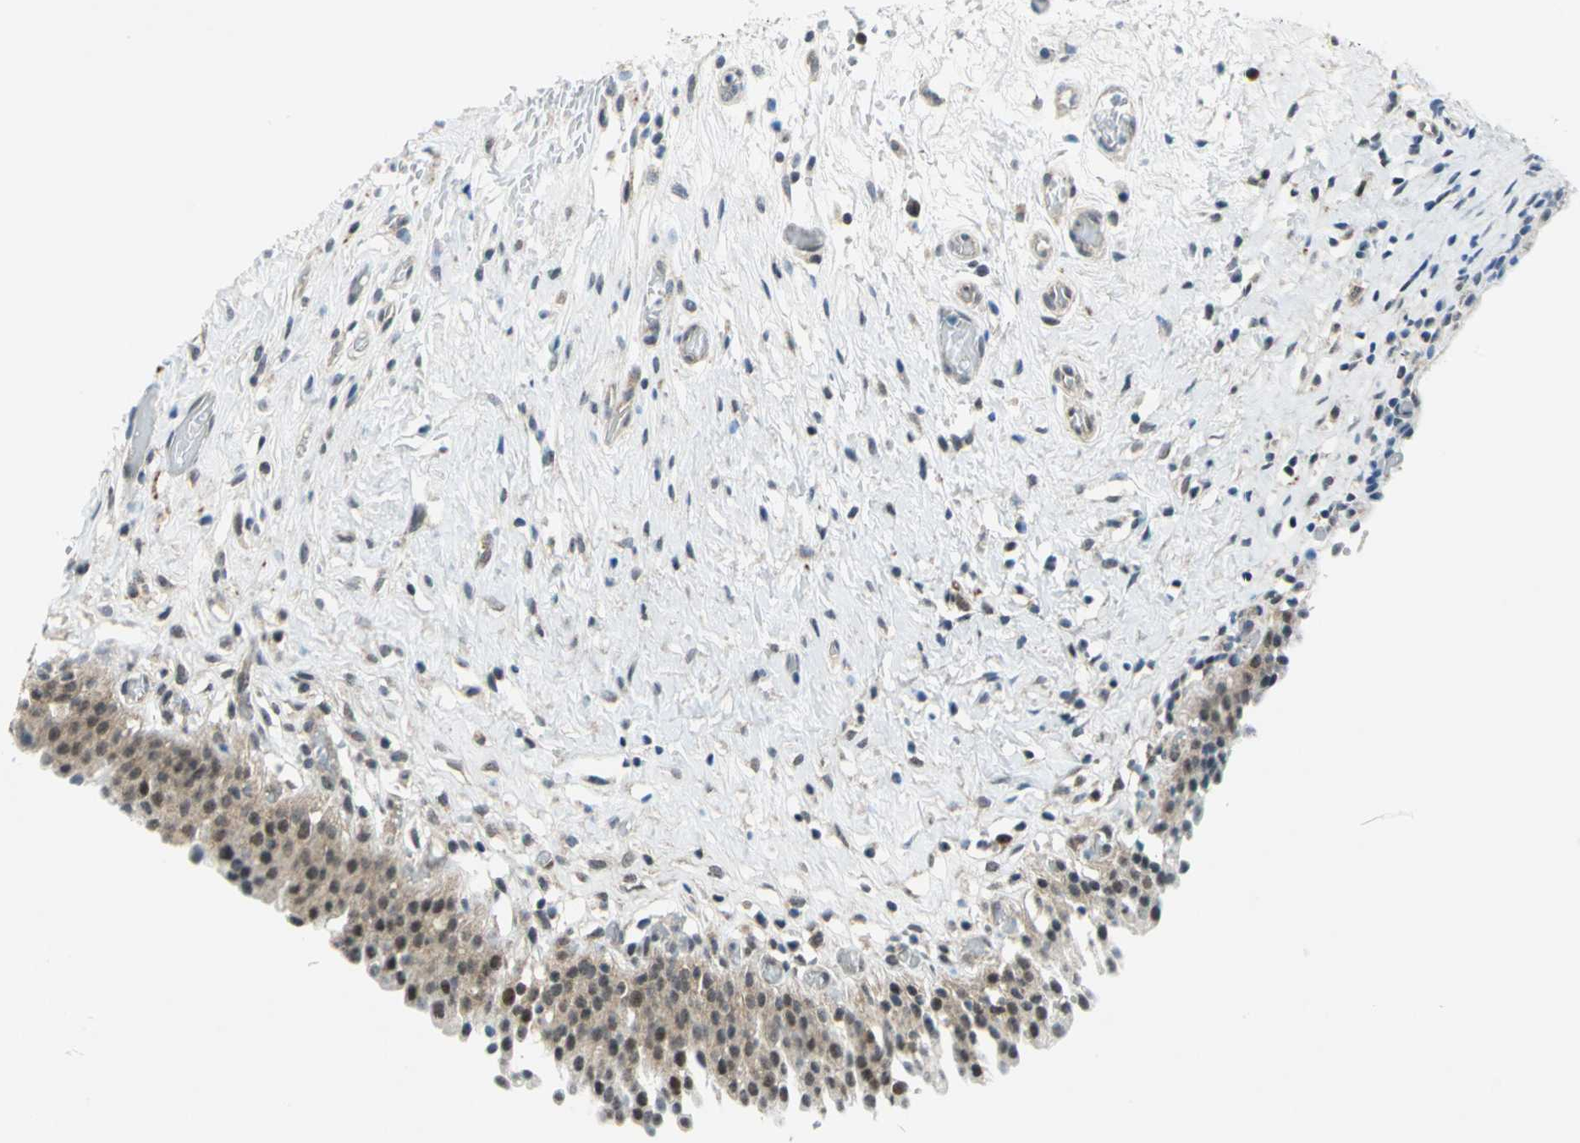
{"staining": {"intensity": "moderate", "quantity": ">75%", "location": "cytoplasmic/membranous,nuclear"}, "tissue": "urinary bladder", "cell_type": "Urothelial cells", "image_type": "normal", "snomed": [{"axis": "morphology", "description": "Normal tissue, NOS"}, {"axis": "topography", "description": "Urinary bladder"}], "caption": "Urothelial cells reveal medium levels of moderate cytoplasmic/membranous,nuclear expression in about >75% of cells in unremarkable human urinary bladder. (Brightfield microscopy of DAB IHC at high magnification).", "gene": "PIN1", "patient": {"sex": "male", "age": 51}}